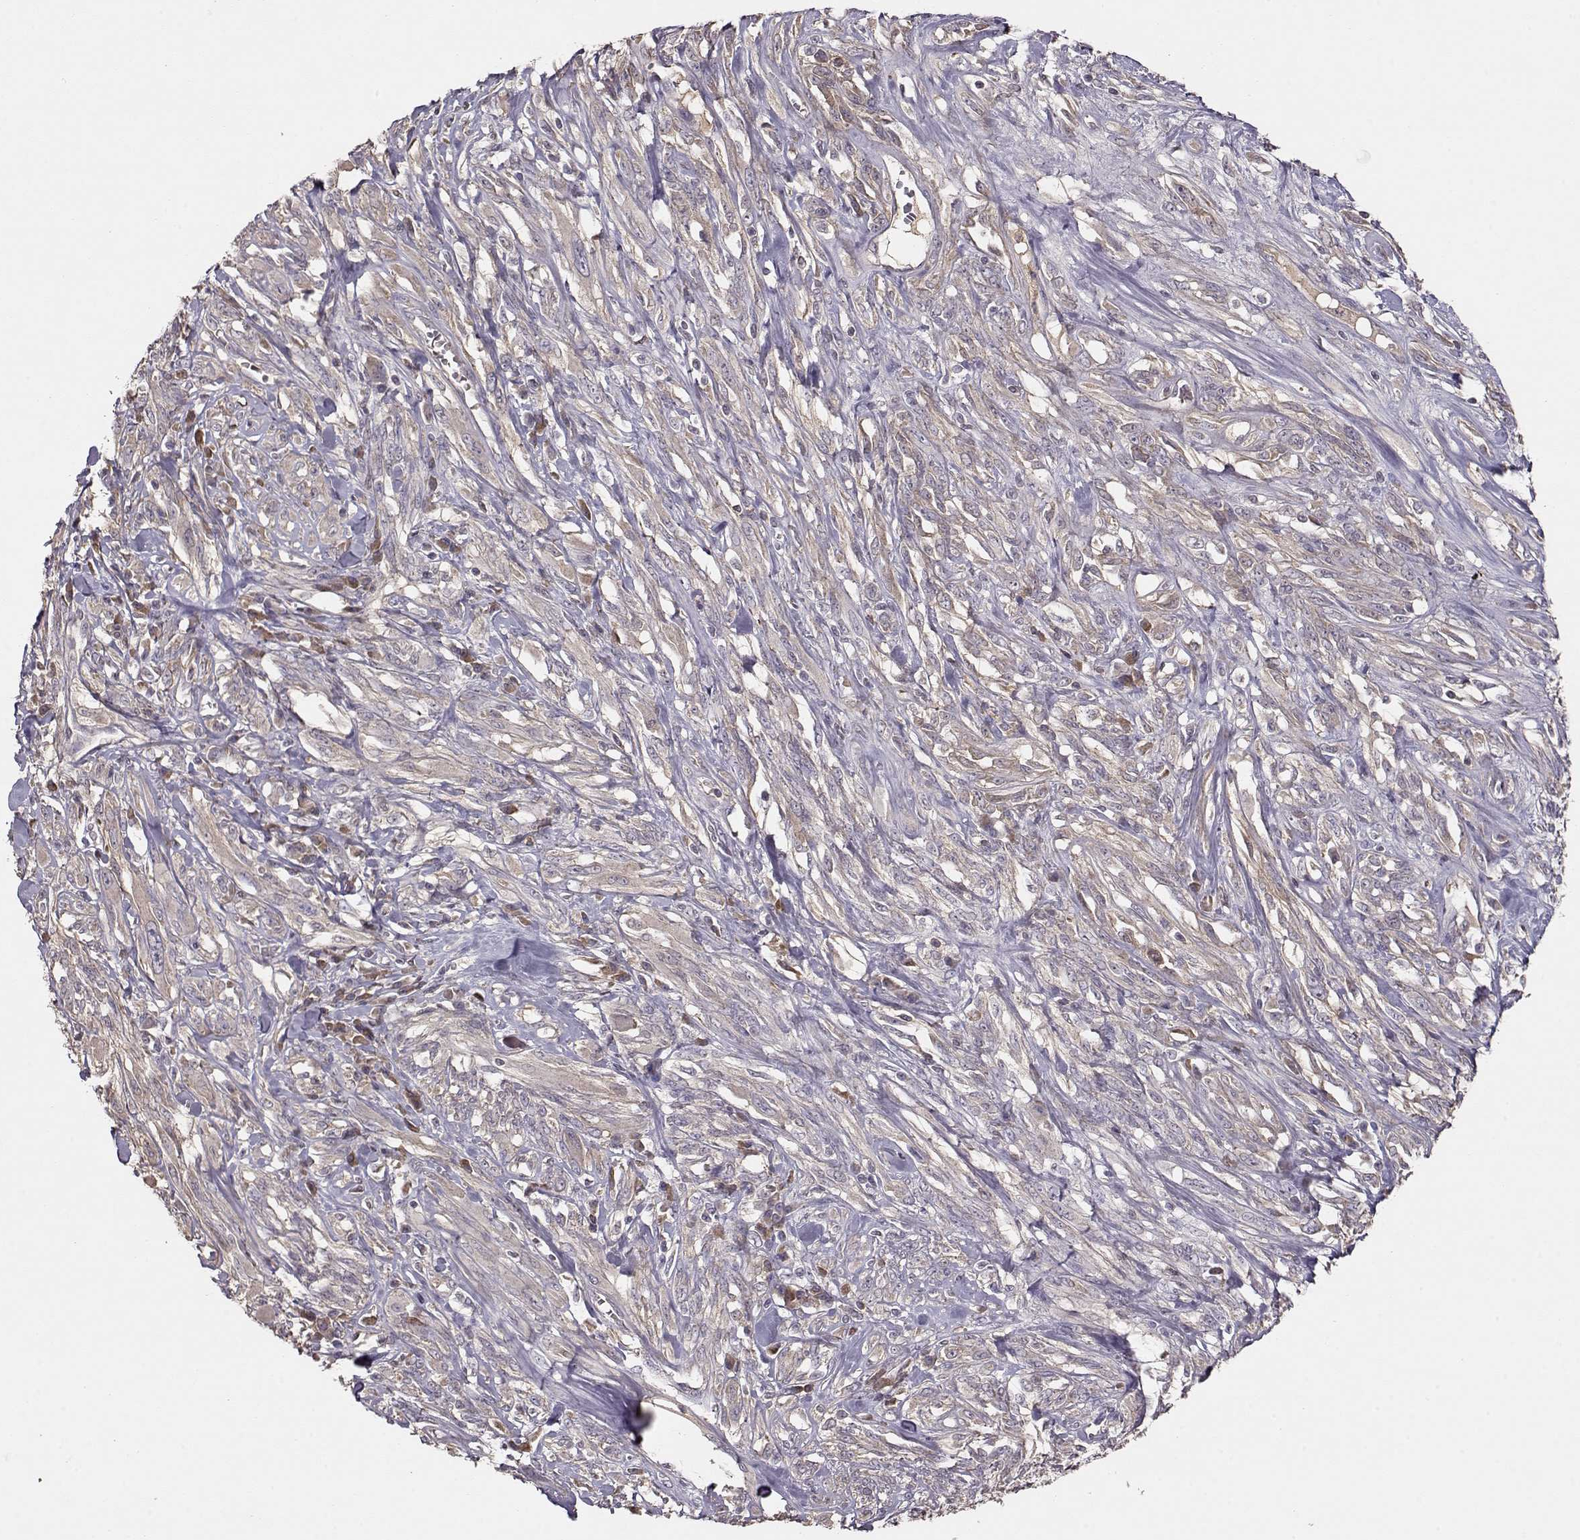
{"staining": {"intensity": "negative", "quantity": "none", "location": "none"}, "tissue": "melanoma", "cell_type": "Tumor cells", "image_type": "cancer", "snomed": [{"axis": "morphology", "description": "Malignant melanoma, NOS"}, {"axis": "topography", "description": "Skin"}], "caption": "The photomicrograph shows no significant expression in tumor cells of melanoma.", "gene": "PMCH", "patient": {"sex": "female", "age": 91}}